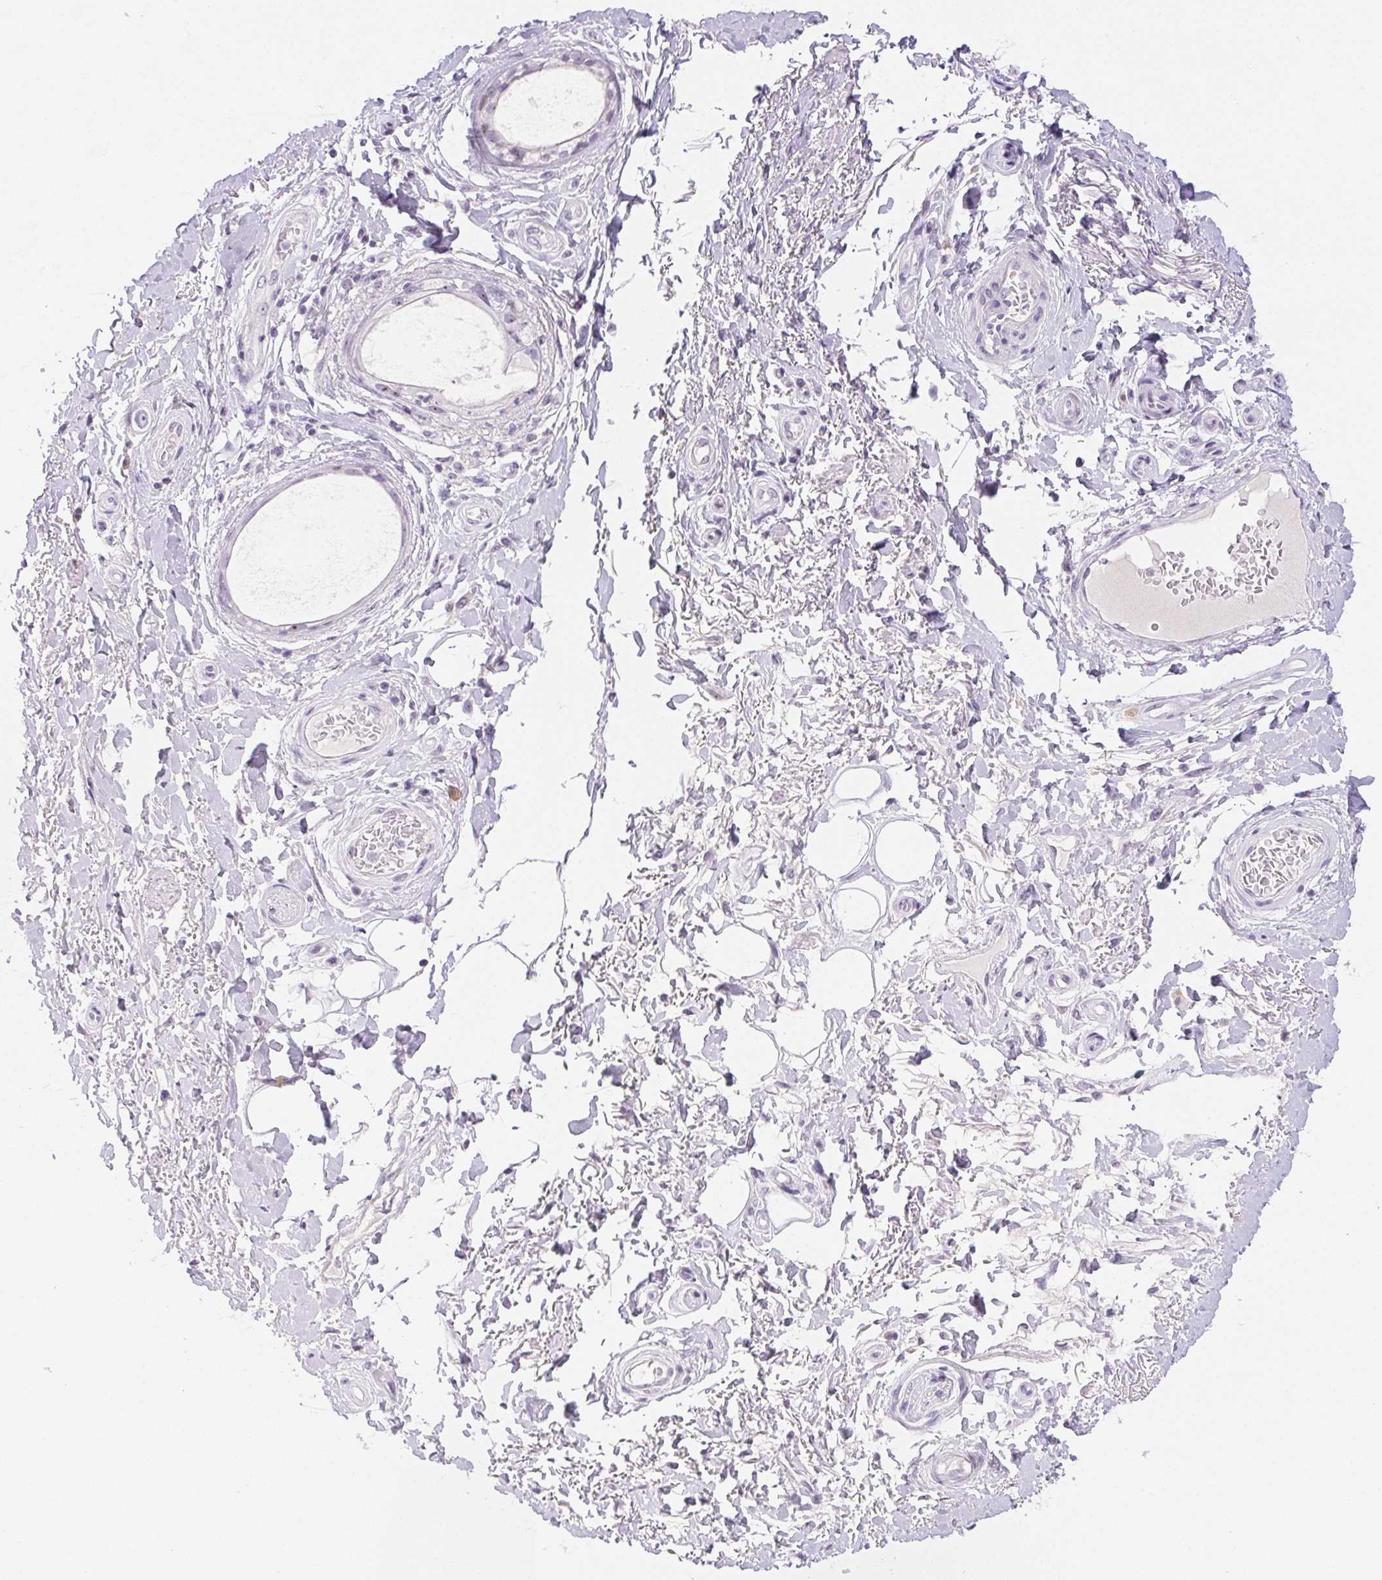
{"staining": {"intensity": "negative", "quantity": "none", "location": "none"}, "tissue": "adipose tissue", "cell_type": "Adipocytes", "image_type": "normal", "snomed": [{"axis": "morphology", "description": "Normal tissue, NOS"}, {"axis": "topography", "description": "Peripheral nerve tissue"}], "caption": "High magnification brightfield microscopy of normal adipose tissue stained with DAB (brown) and counterstained with hematoxylin (blue): adipocytes show no significant staining.", "gene": "ST8SIA3", "patient": {"sex": "male", "age": 51}}